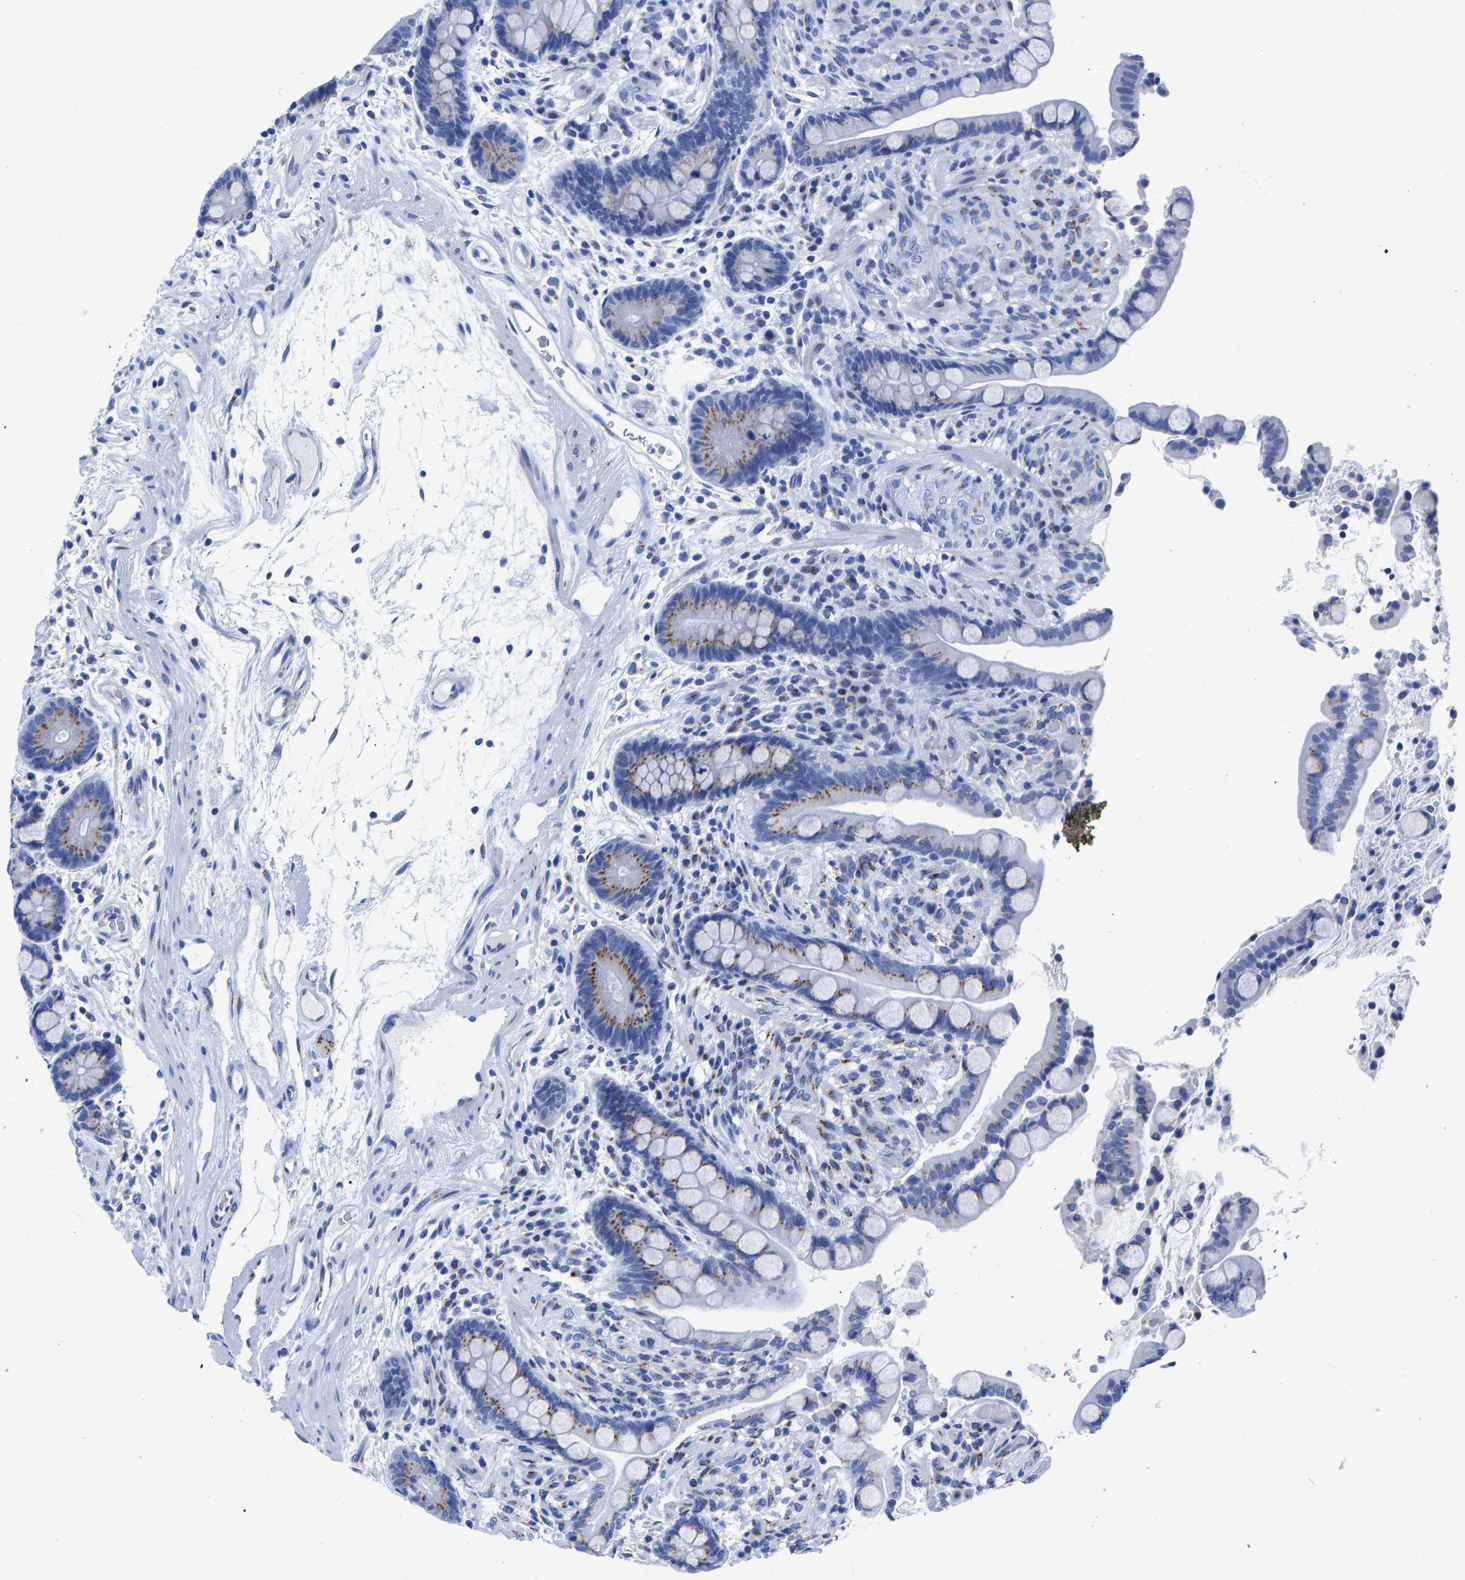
{"staining": {"intensity": "negative", "quantity": "none", "location": "none"}, "tissue": "colon", "cell_type": "Endothelial cells", "image_type": "normal", "snomed": [{"axis": "morphology", "description": "Normal tissue, NOS"}, {"axis": "topography", "description": "Colon"}], "caption": "Photomicrograph shows no significant protein expression in endothelial cells of normal colon. Nuclei are stained in blue.", "gene": "TMEM87A", "patient": {"sex": "male", "age": 73}}